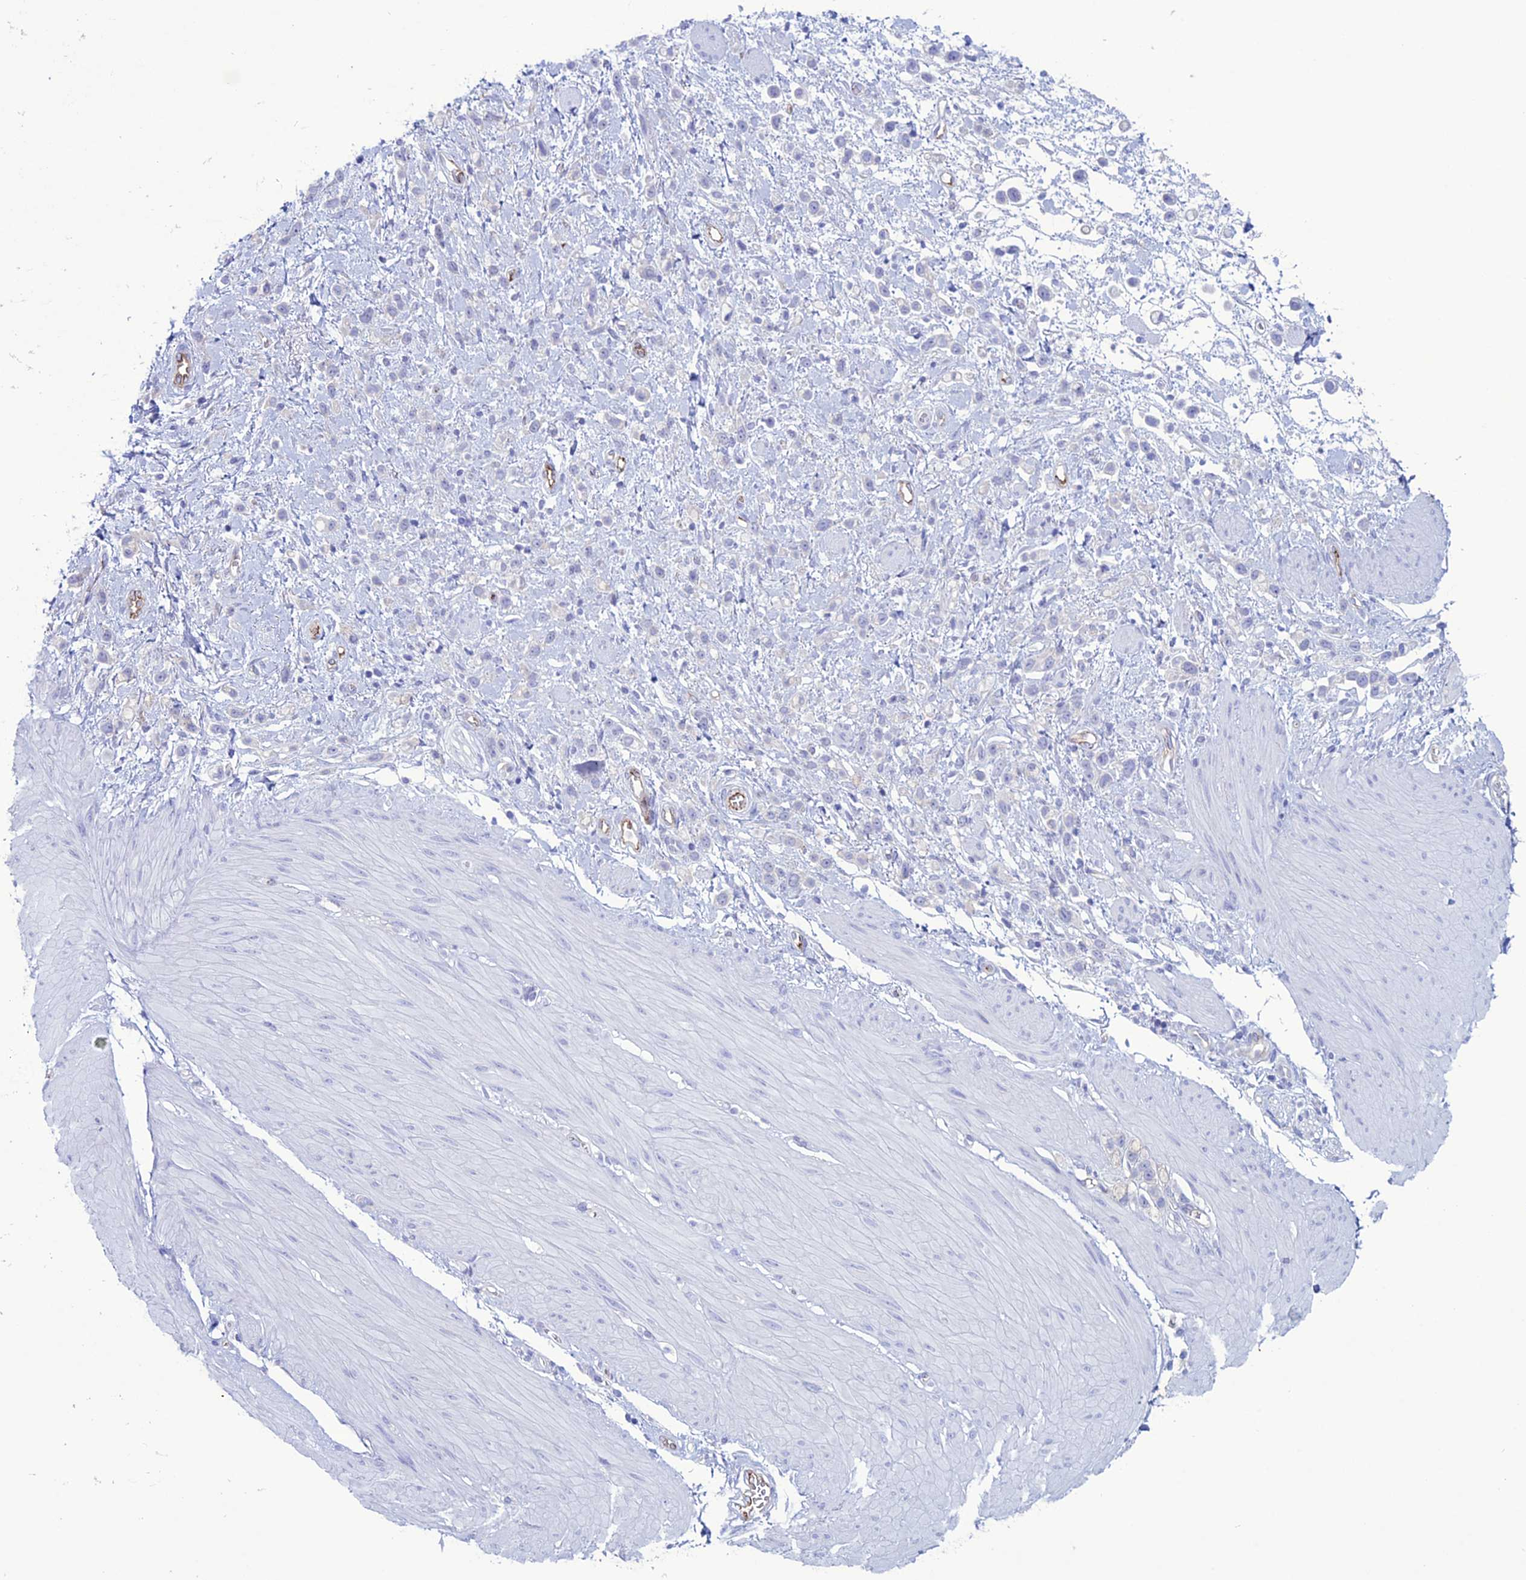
{"staining": {"intensity": "negative", "quantity": "none", "location": "none"}, "tissue": "stomach cancer", "cell_type": "Tumor cells", "image_type": "cancer", "snomed": [{"axis": "morphology", "description": "Adenocarcinoma, NOS"}, {"axis": "topography", "description": "Stomach"}], "caption": "Image shows no protein staining in tumor cells of stomach cancer tissue.", "gene": "CDC42EP5", "patient": {"sex": "female", "age": 65}}